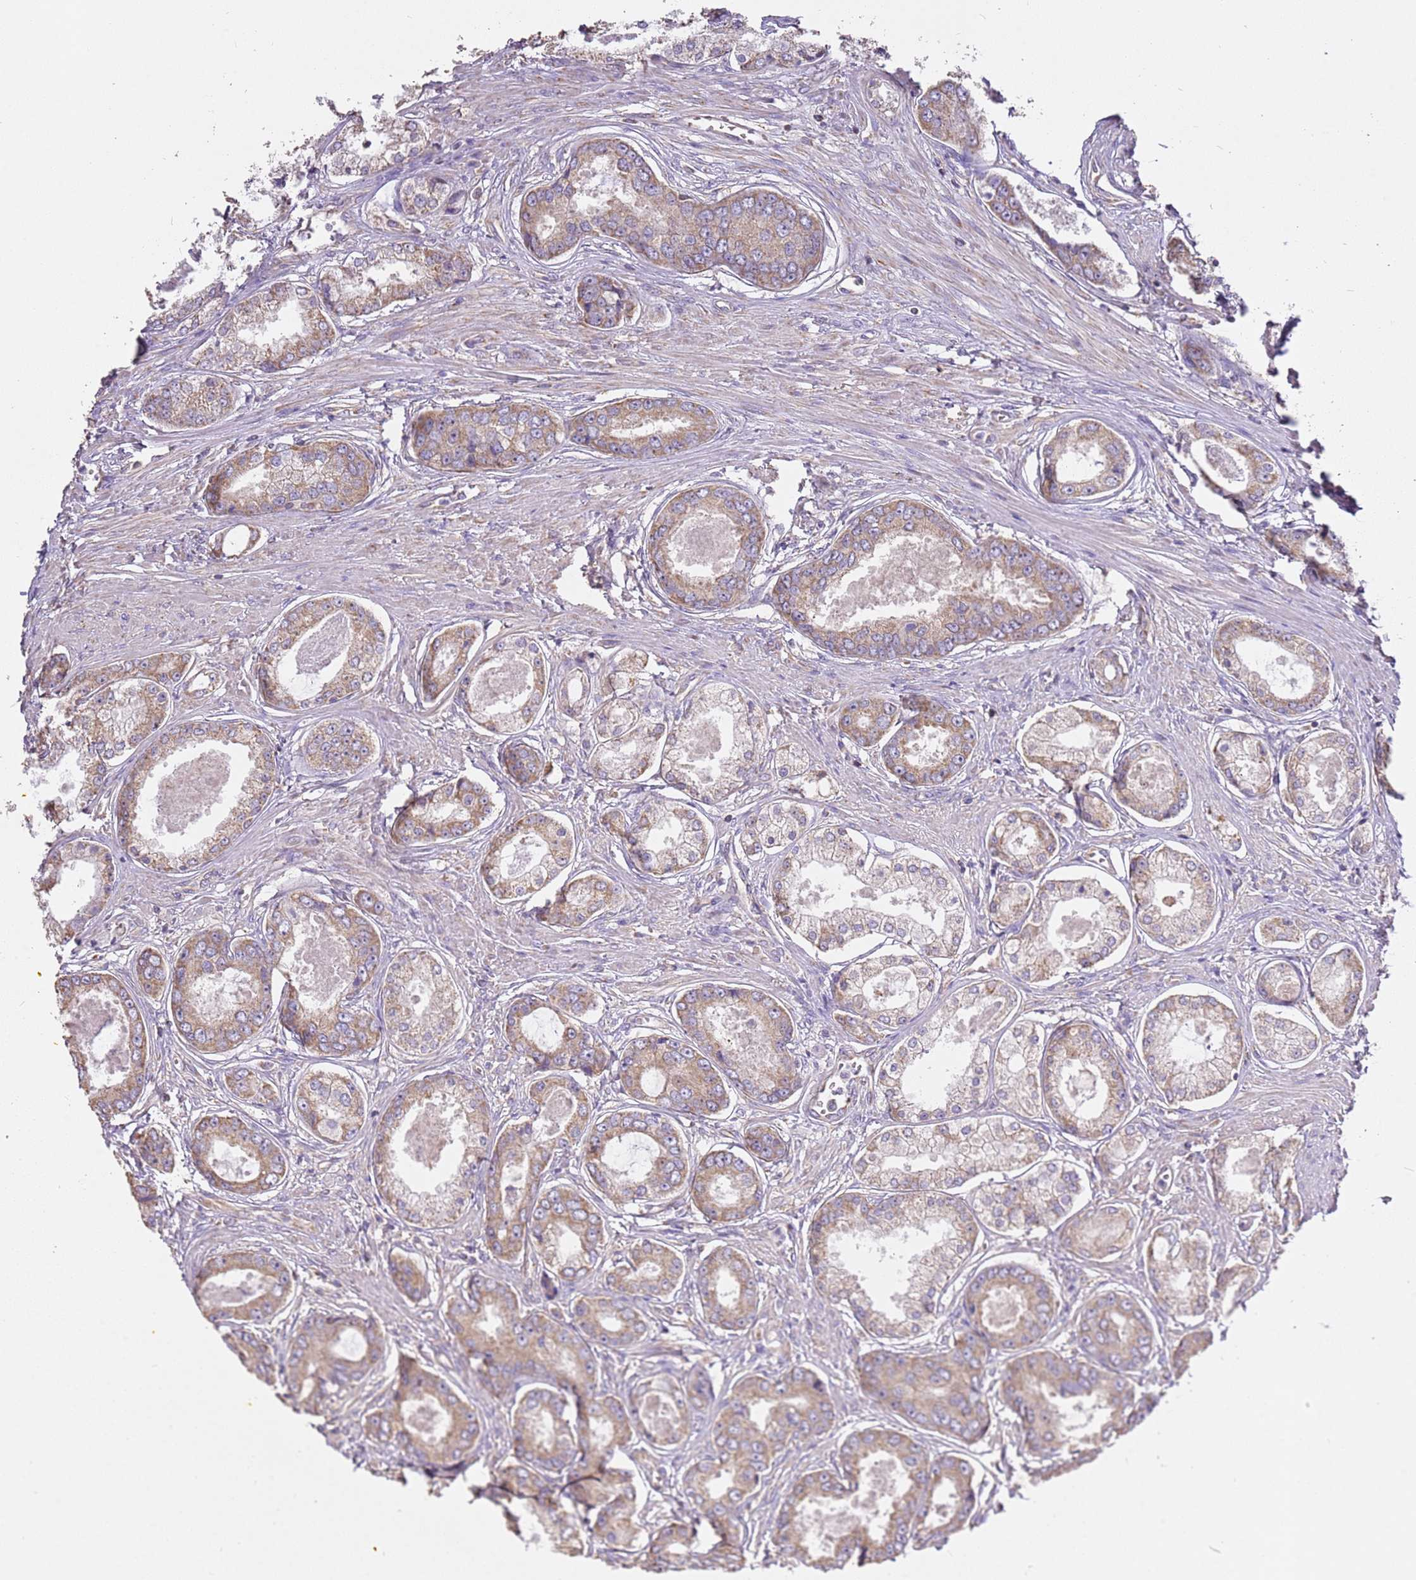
{"staining": {"intensity": "moderate", "quantity": ">75%", "location": "cytoplasmic/membranous"}, "tissue": "prostate cancer", "cell_type": "Tumor cells", "image_type": "cancer", "snomed": [{"axis": "morphology", "description": "Adenocarcinoma, Low grade"}, {"axis": "topography", "description": "Prostate"}], "caption": "The immunohistochemical stain labels moderate cytoplasmic/membranous expression in tumor cells of low-grade adenocarcinoma (prostate) tissue. (DAB = brown stain, brightfield microscopy at high magnification).", "gene": "DOCK9", "patient": {"sex": "male", "age": 68}}